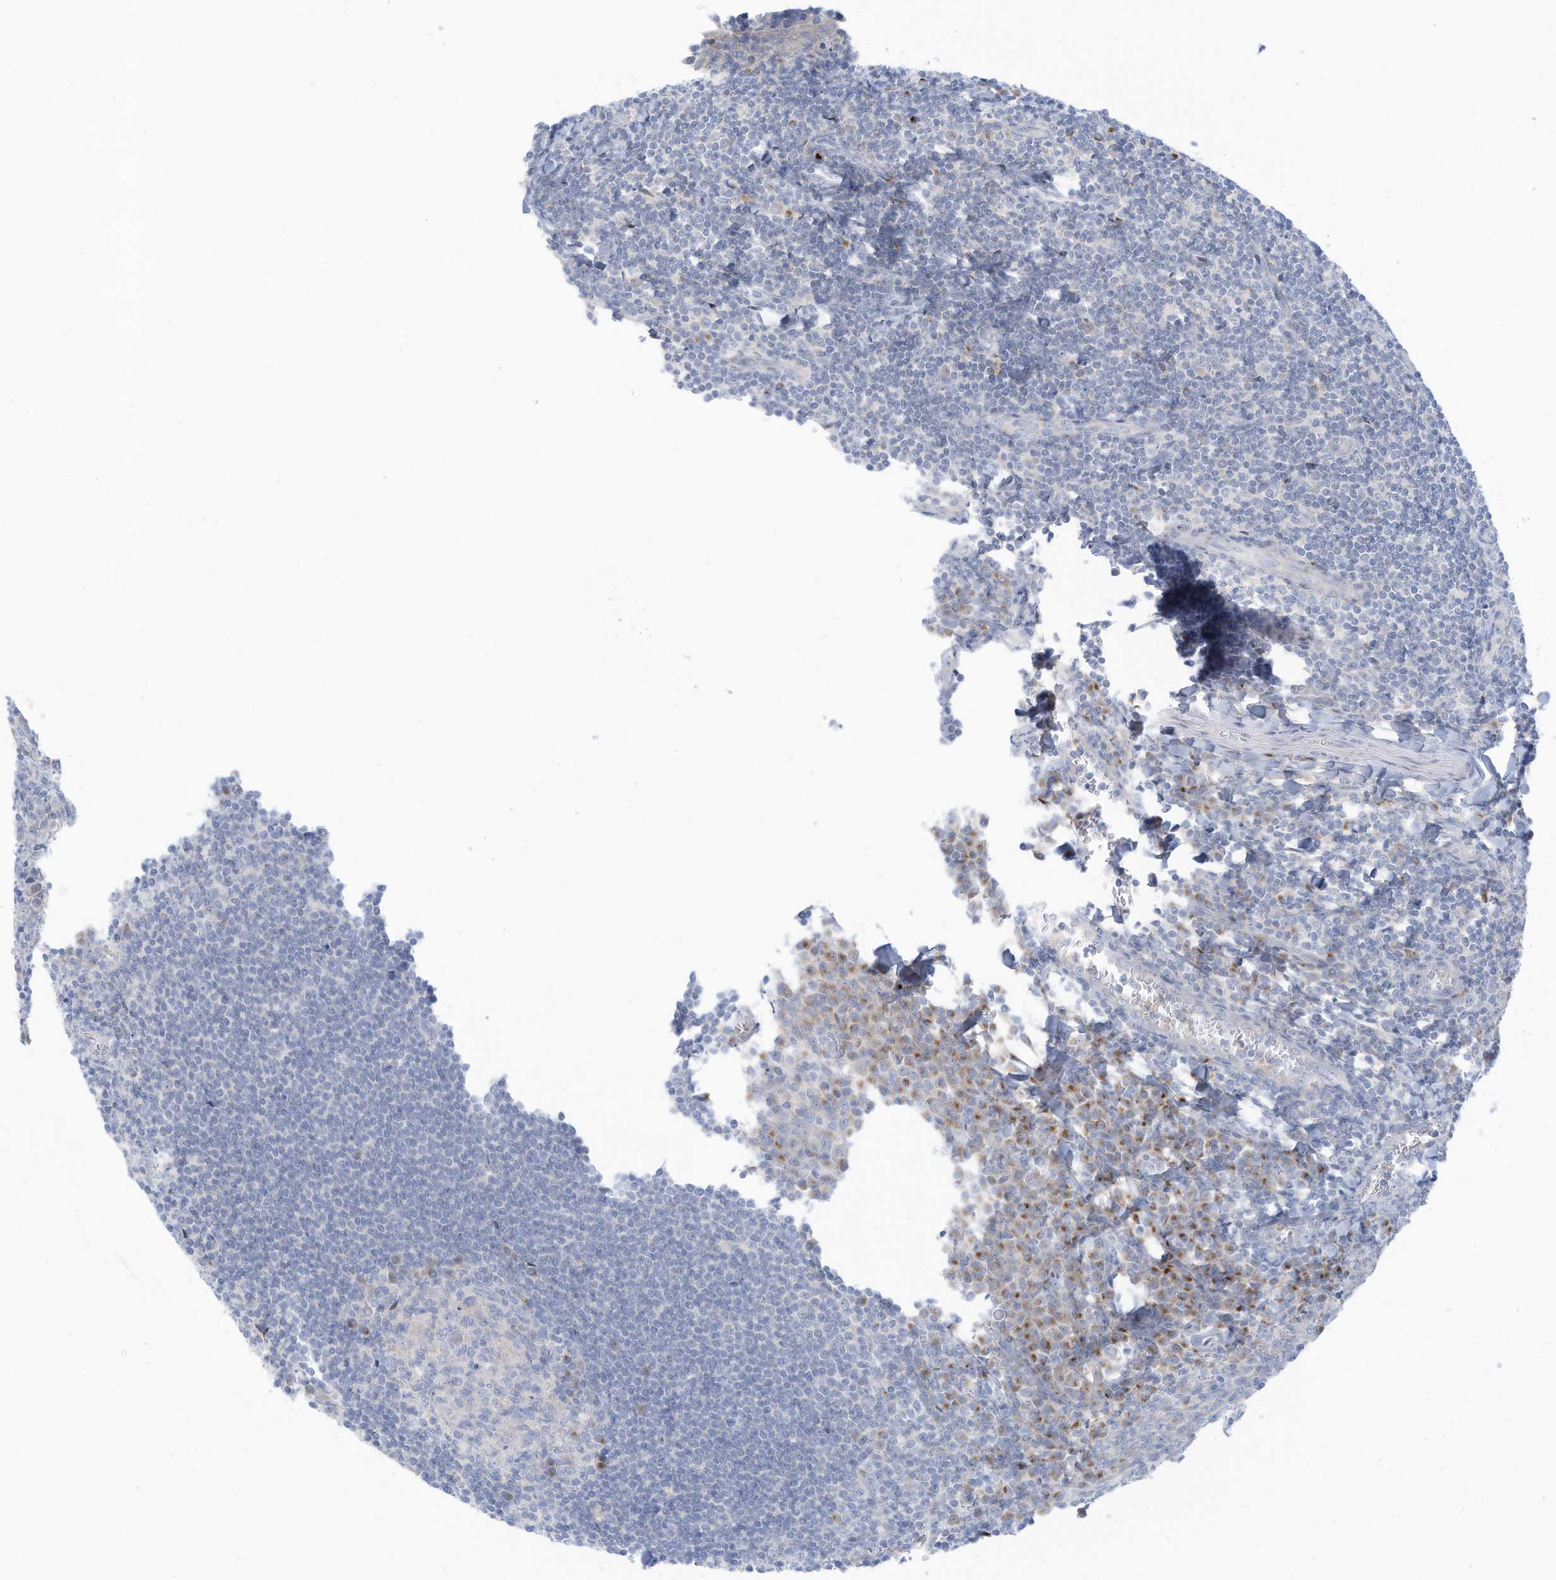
{"staining": {"intensity": "negative", "quantity": "none", "location": "none"}, "tissue": "tonsil", "cell_type": "Germinal center cells", "image_type": "normal", "snomed": [{"axis": "morphology", "description": "Normal tissue, NOS"}, {"axis": "topography", "description": "Tonsil"}], "caption": "Germinal center cells show no significant staining in unremarkable tonsil.", "gene": "TRMT2B", "patient": {"sex": "male", "age": 27}}